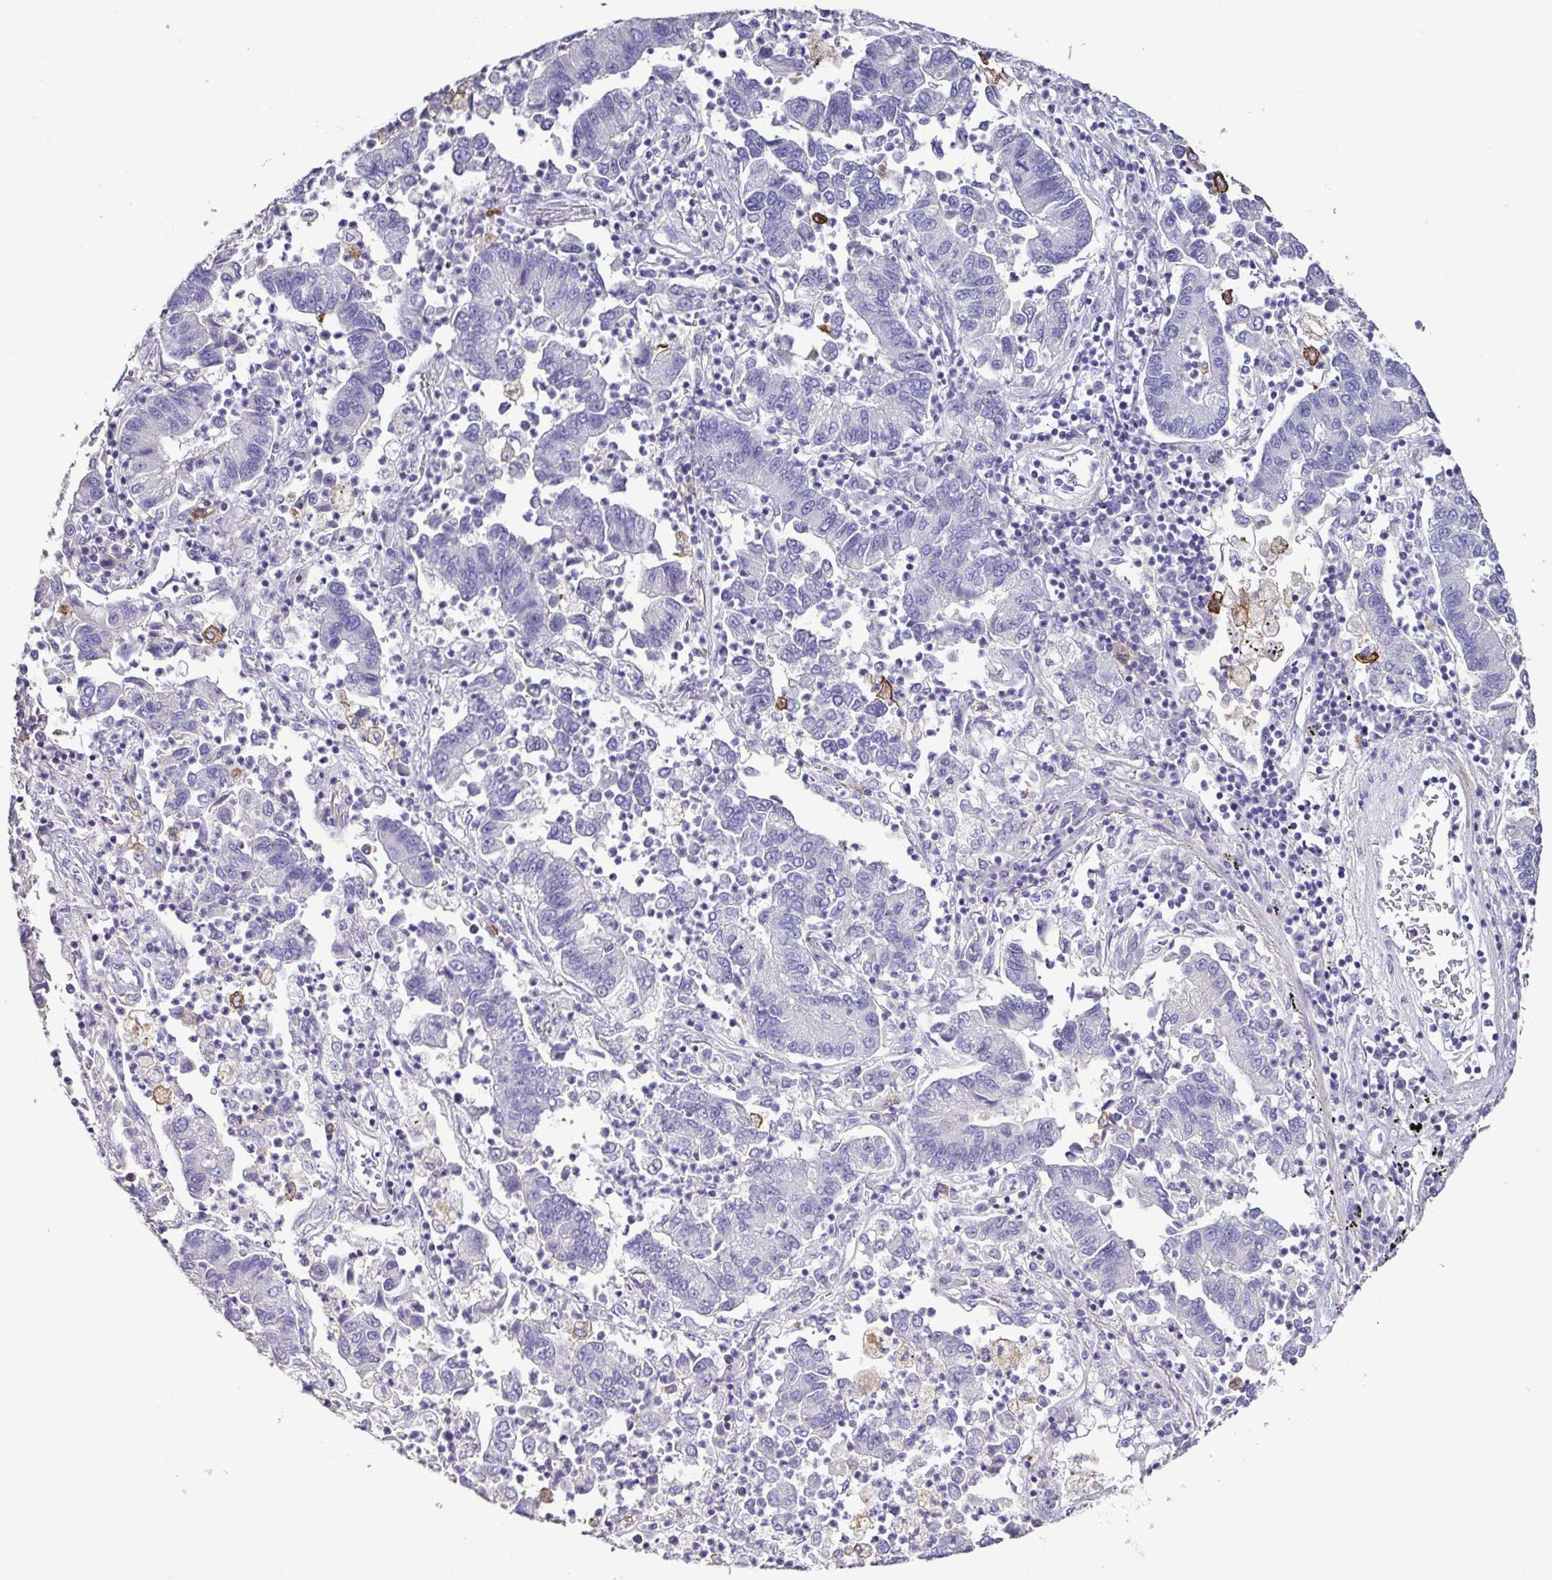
{"staining": {"intensity": "negative", "quantity": "none", "location": "none"}, "tissue": "lung cancer", "cell_type": "Tumor cells", "image_type": "cancer", "snomed": [{"axis": "morphology", "description": "Adenocarcinoma, NOS"}, {"axis": "topography", "description": "Lung"}], "caption": "This is an IHC image of lung cancer (adenocarcinoma). There is no positivity in tumor cells.", "gene": "MARCO", "patient": {"sex": "female", "age": 57}}